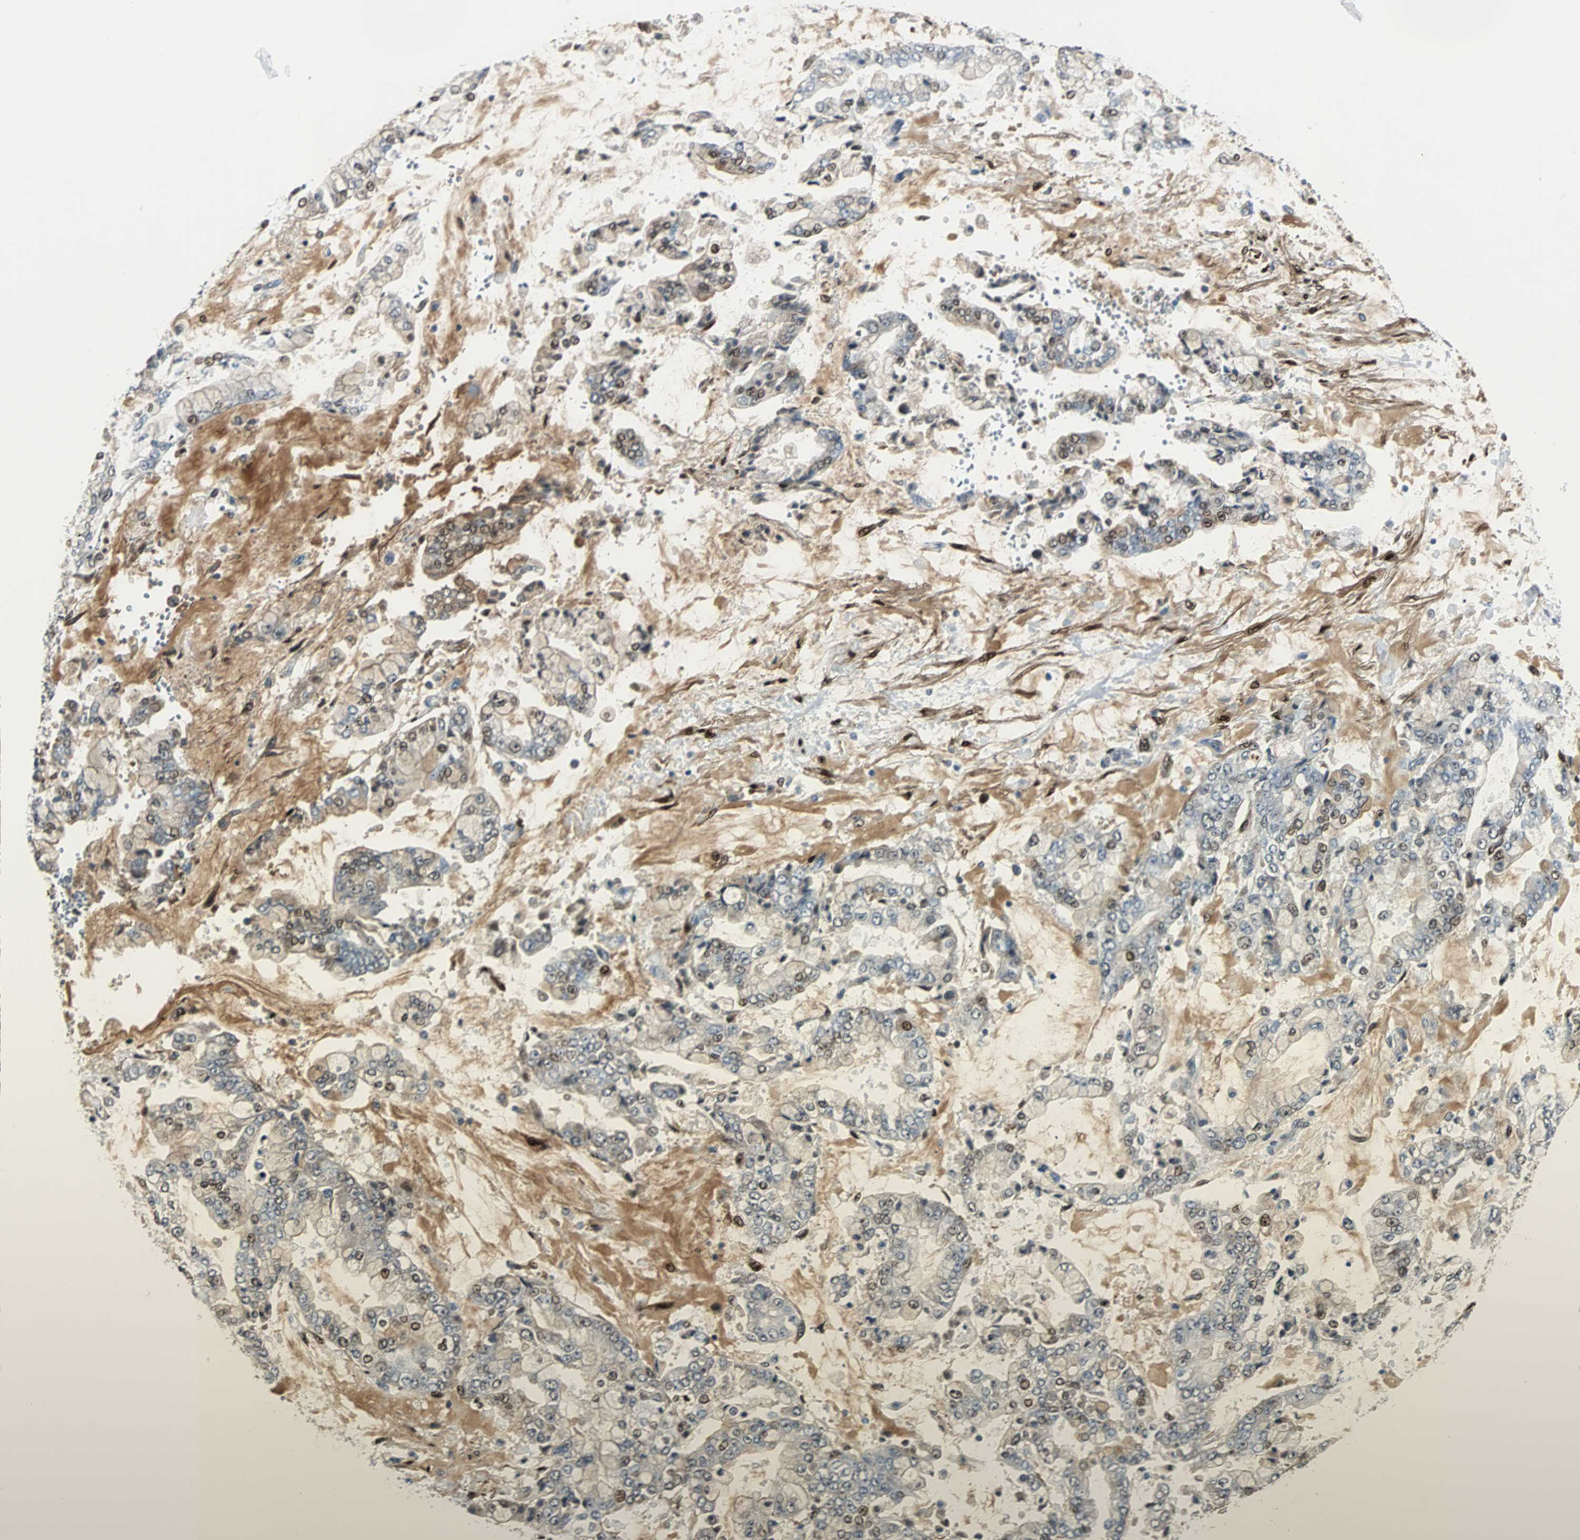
{"staining": {"intensity": "moderate", "quantity": "<25%", "location": "cytoplasmic/membranous,nuclear"}, "tissue": "stomach cancer", "cell_type": "Tumor cells", "image_type": "cancer", "snomed": [{"axis": "morphology", "description": "Adenocarcinoma, NOS"}, {"axis": "topography", "description": "Stomach"}], "caption": "Immunohistochemical staining of stomach cancer reveals moderate cytoplasmic/membranous and nuclear protein positivity in approximately <25% of tumor cells.", "gene": "FHL2", "patient": {"sex": "male", "age": 76}}